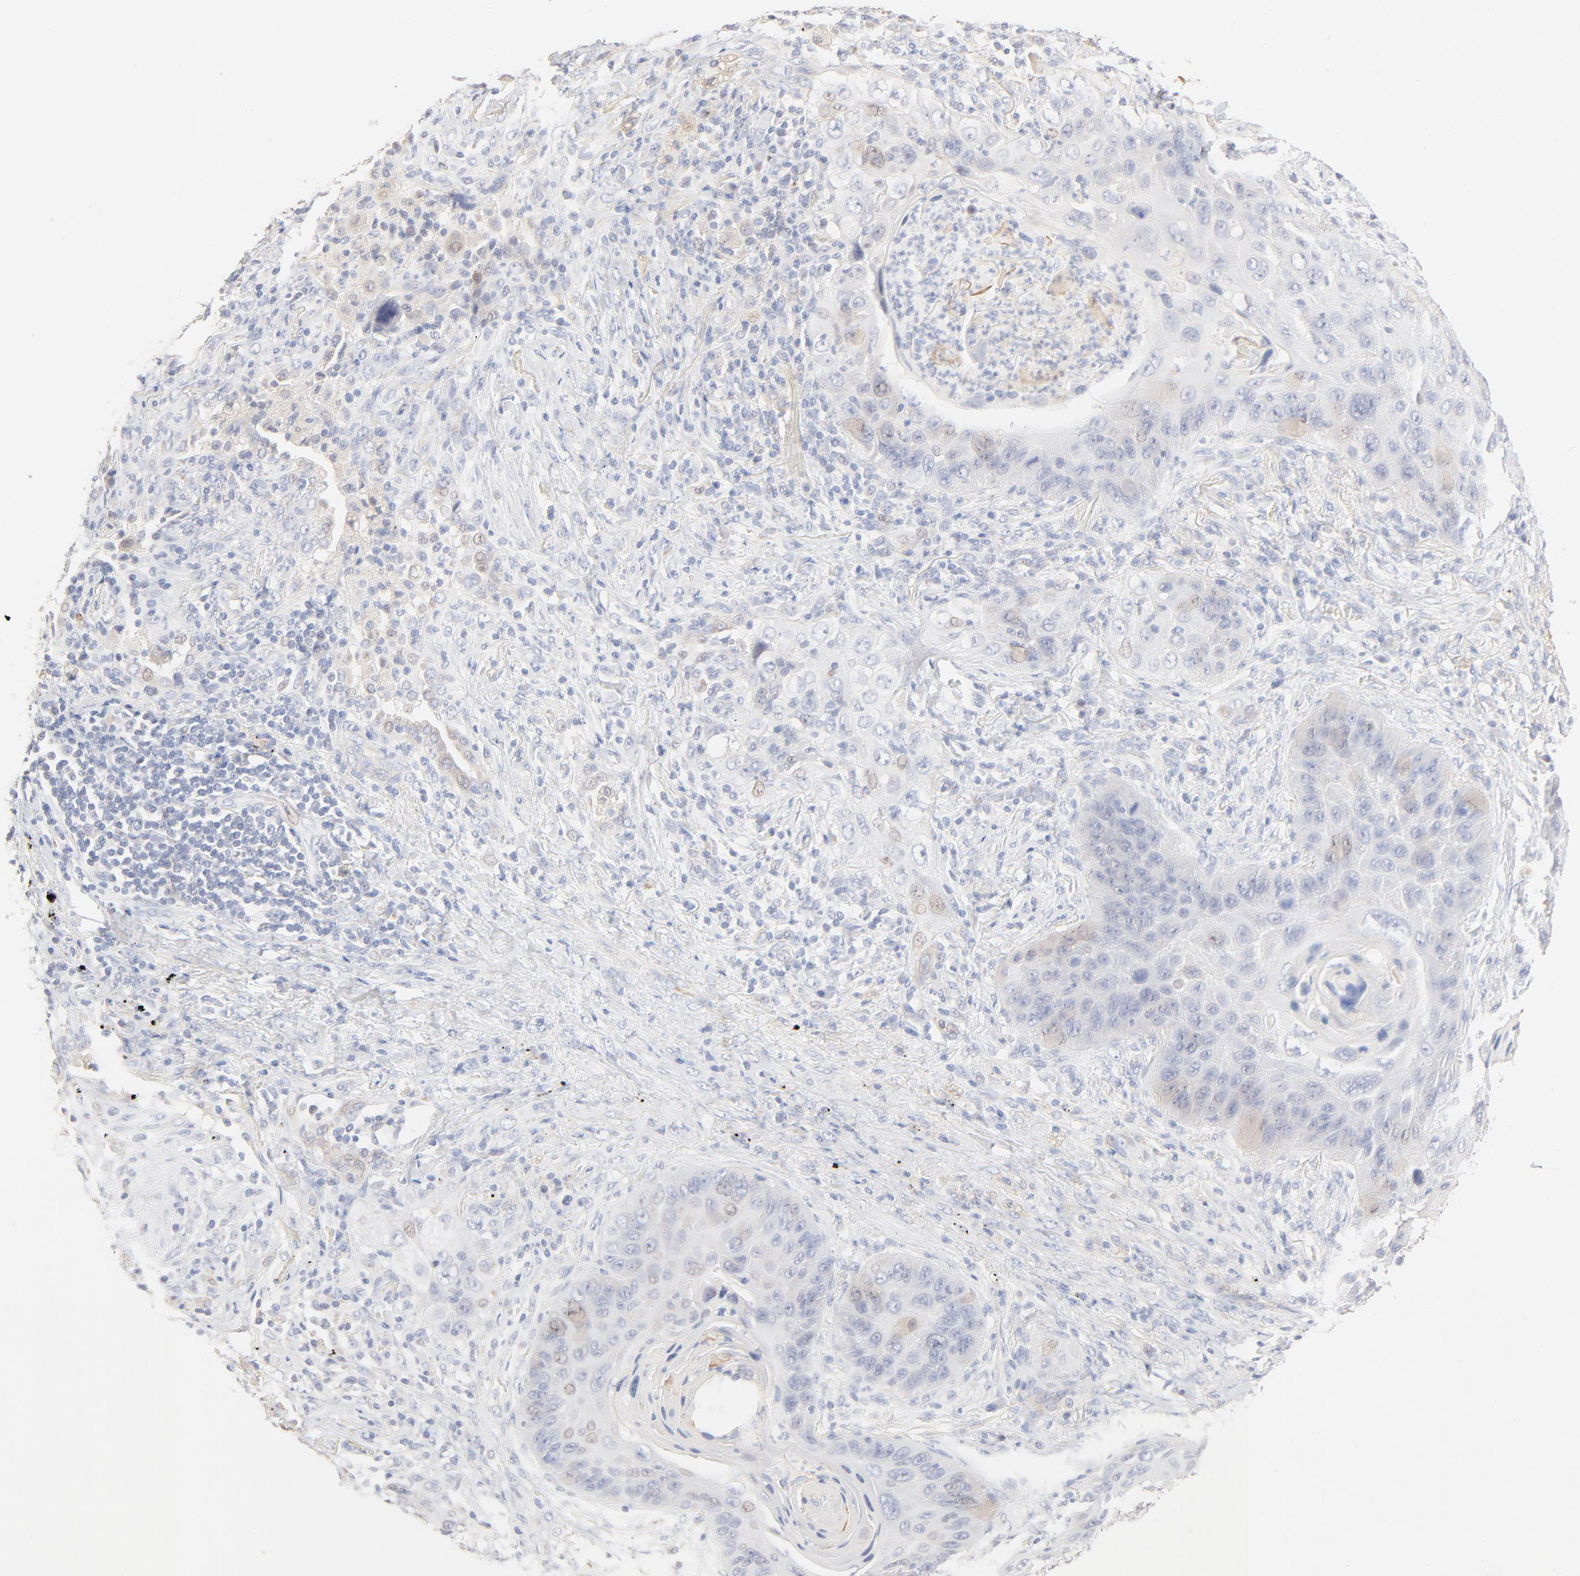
{"staining": {"intensity": "negative", "quantity": "none", "location": "none"}, "tissue": "lung cancer", "cell_type": "Tumor cells", "image_type": "cancer", "snomed": [{"axis": "morphology", "description": "Squamous cell carcinoma, NOS"}, {"axis": "topography", "description": "Lung"}], "caption": "This photomicrograph is of lung cancer (squamous cell carcinoma) stained with immunohistochemistry to label a protein in brown with the nuclei are counter-stained blue. There is no staining in tumor cells.", "gene": "SPTB", "patient": {"sex": "female", "age": 67}}